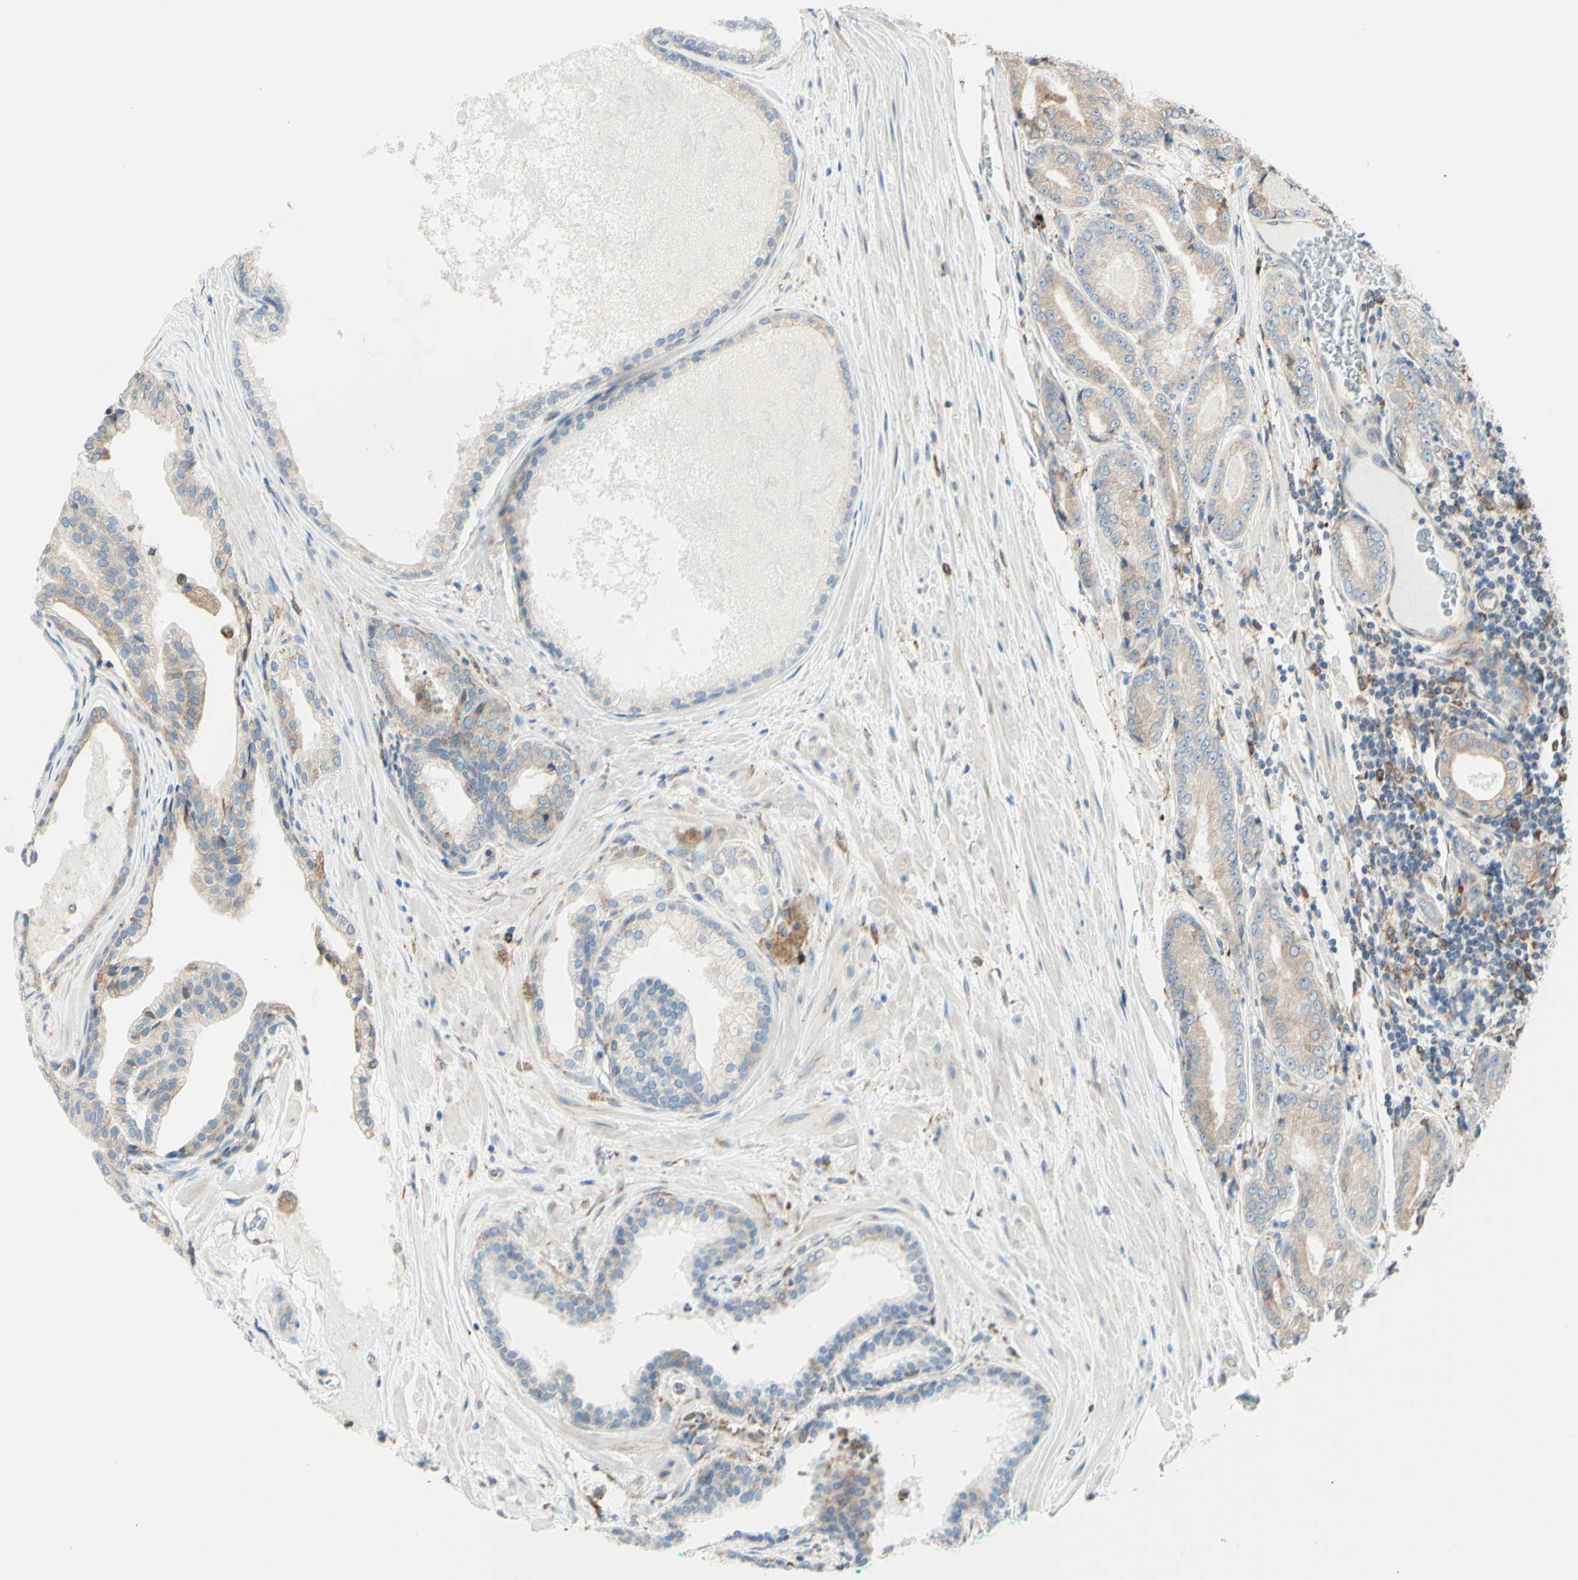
{"staining": {"intensity": "weak", "quantity": ">75%", "location": "cytoplasmic/membranous"}, "tissue": "prostate cancer", "cell_type": "Tumor cells", "image_type": "cancer", "snomed": [{"axis": "morphology", "description": "Adenocarcinoma, High grade"}, {"axis": "topography", "description": "Prostate"}], "caption": "The immunohistochemical stain shows weak cytoplasmic/membranous staining in tumor cells of prostate cancer tissue.", "gene": "DNAJB11", "patient": {"sex": "male", "age": 59}}